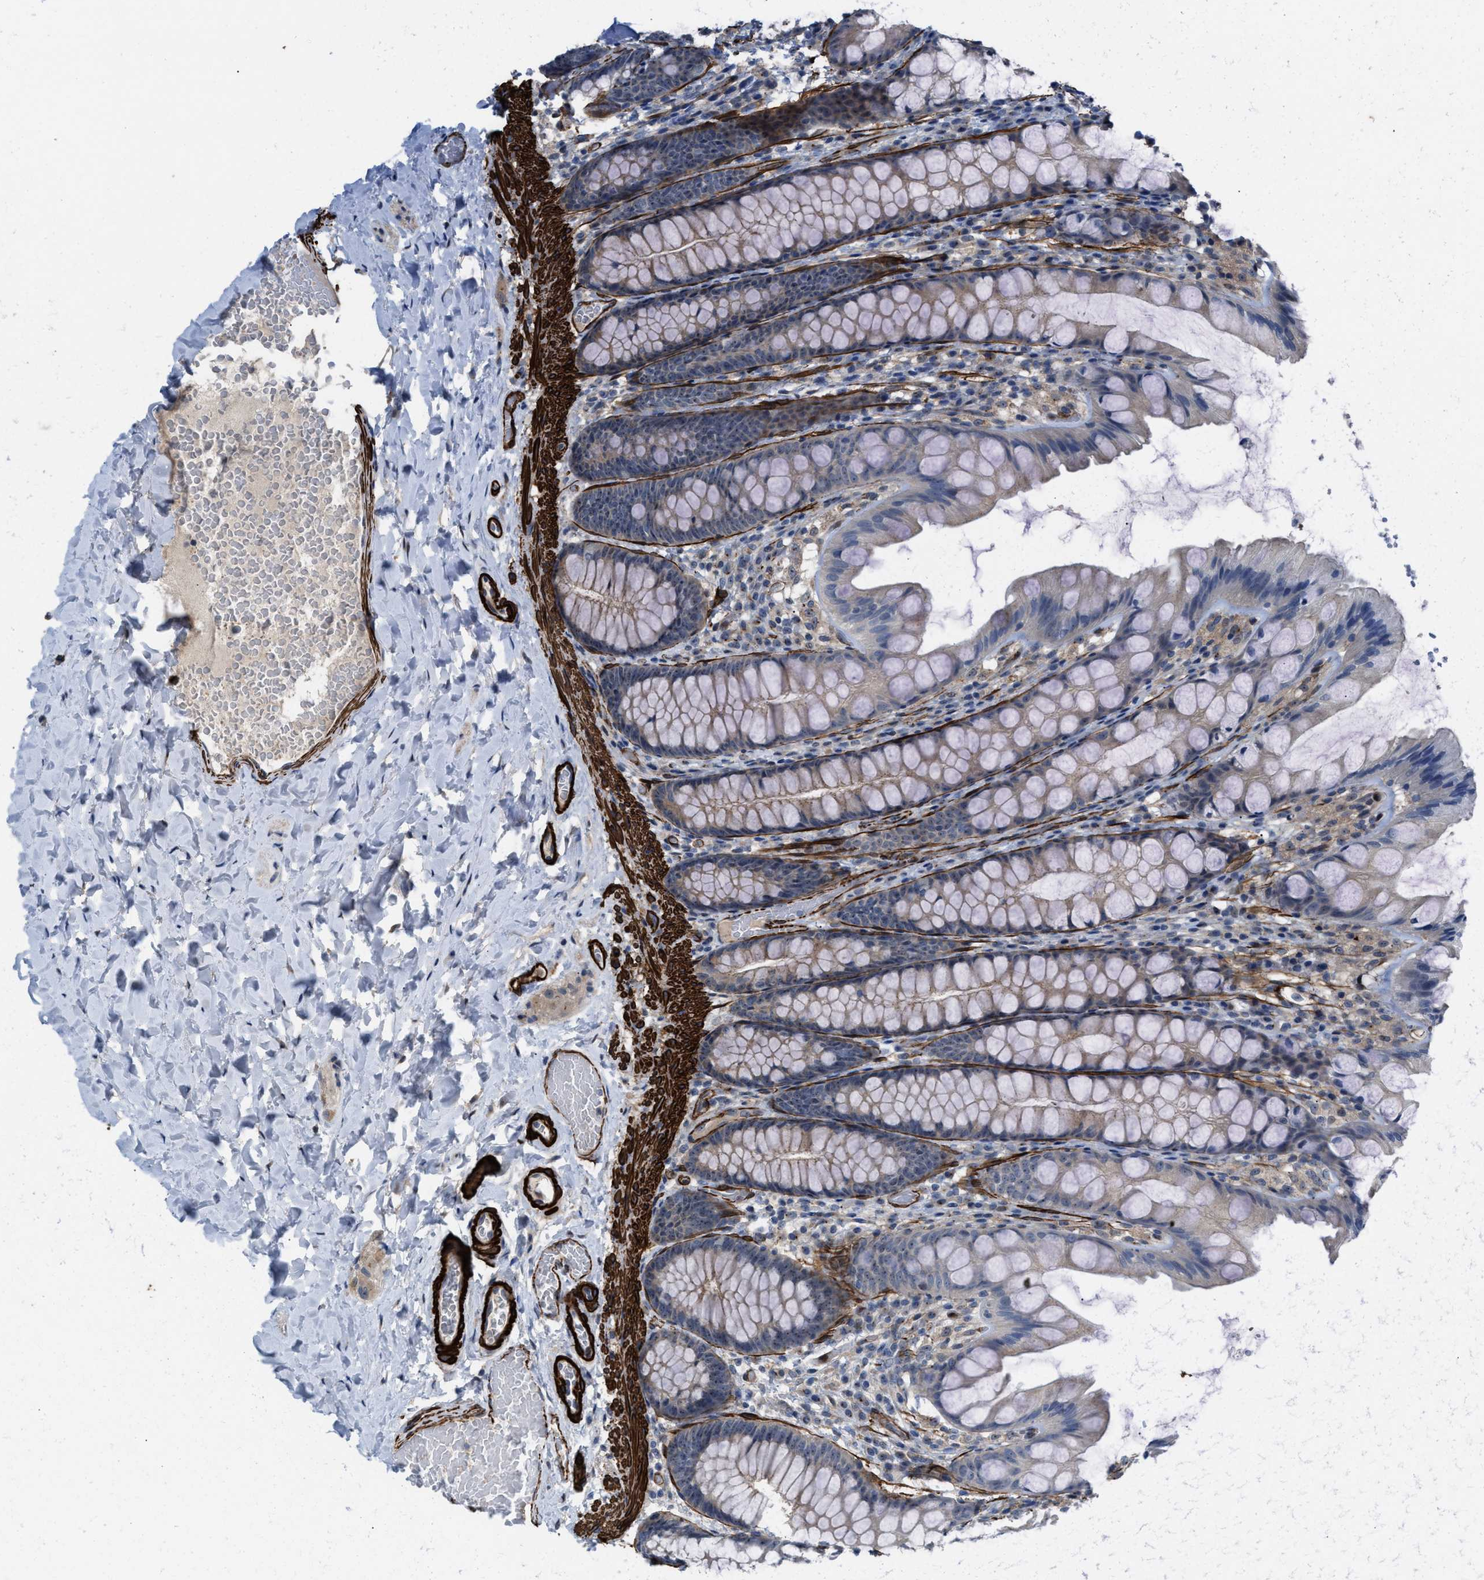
{"staining": {"intensity": "moderate", "quantity": ">75%", "location": "cytoplasmic/membranous"}, "tissue": "colon", "cell_type": "Endothelial cells", "image_type": "normal", "snomed": [{"axis": "morphology", "description": "Normal tissue, NOS"}, {"axis": "topography", "description": "Colon"}], "caption": "An immunohistochemistry (IHC) photomicrograph of benign tissue is shown. Protein staining in brown highlights moderate cytoplasmic/membranous positivity in colon within endothelial cells.", "gene": "NQO2", "patient": {"sex": "male", "age": 47}}